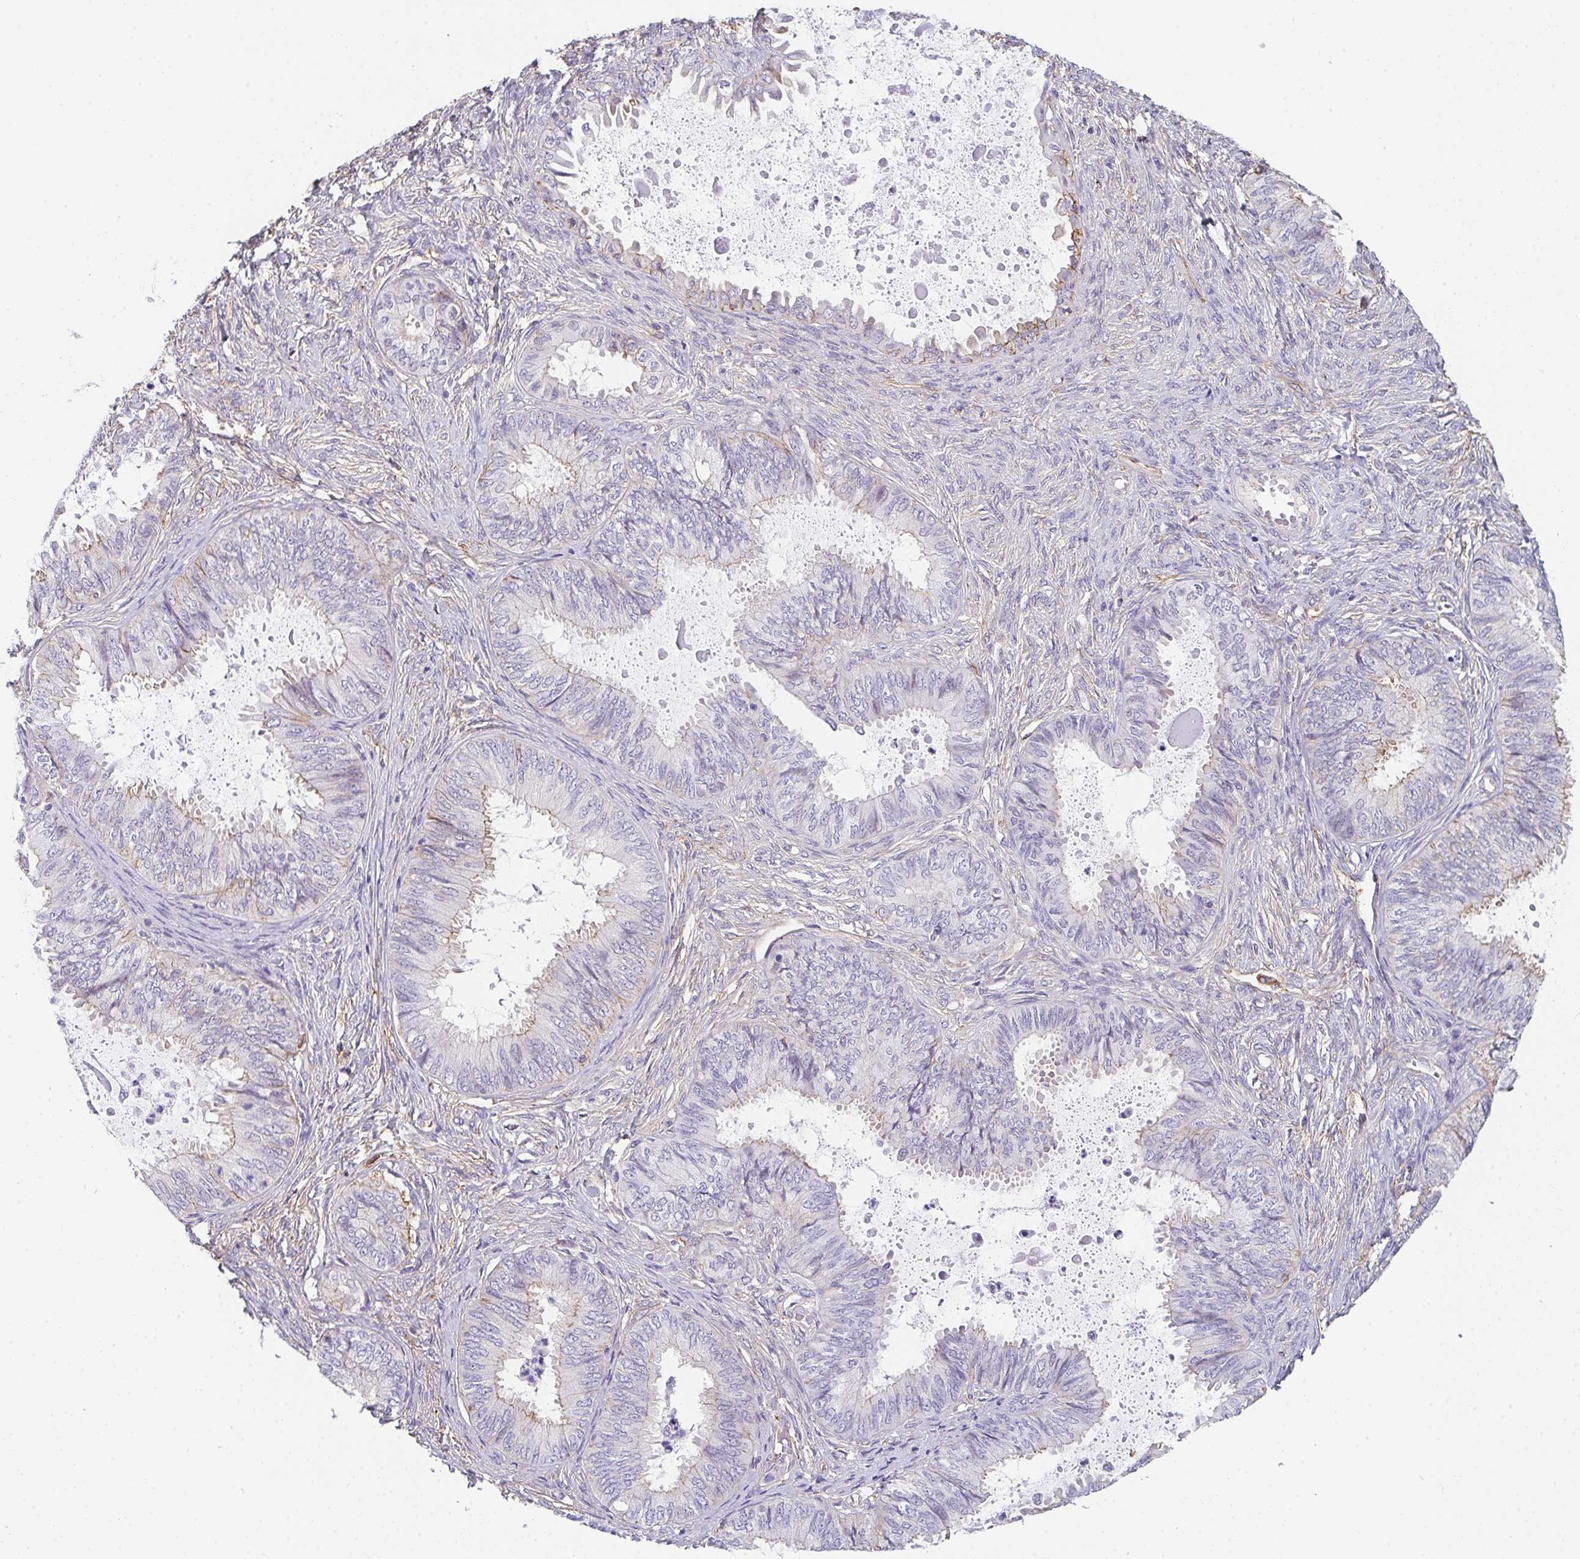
{"staining": {"intensity": "negative", "quantity": "none", "location": "none"}, "tissue": "ovarian cancer", "cell_type": "Tumor cells", "image_type": "cancer", "snomed": [{"axis": "morphology", "description": "Carcinoma, endometroid"}, {"axis": "topography", "description": "Ovary"}], "caption": "A high-resolution micrograph shows immunohistochemistry (IHC) staining of ovarian cancer (endometroid carcinoma), which displays no significant staining in tumor cells. Brightfield microscopy of immunohistochemistry stained with DAB (brown) and hematoxylin (blue), captured at high magnification.", "gene": "DBN1", "patient": {"sex": "female", "age": 70}}